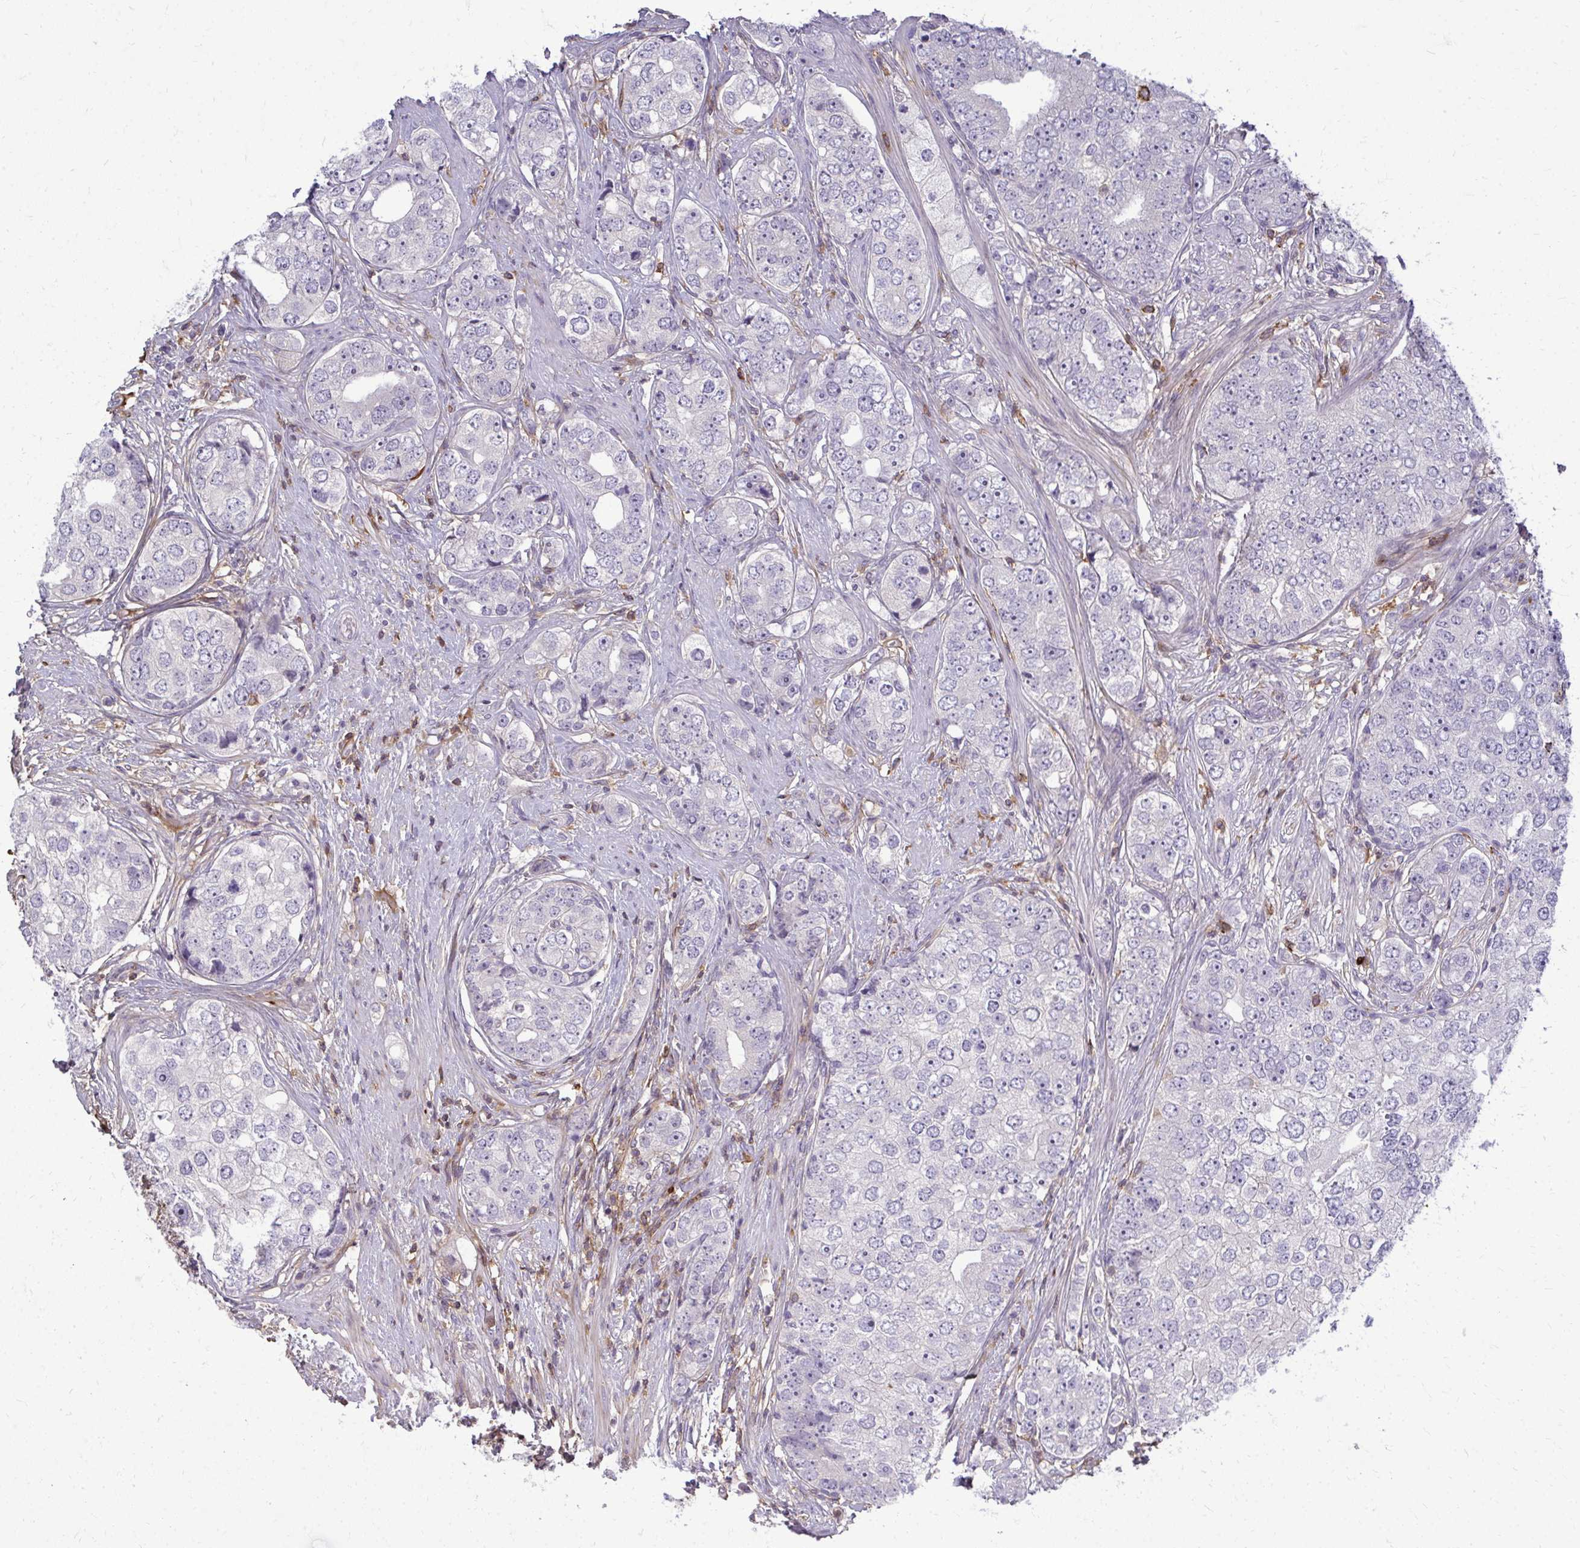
{"staining": {"intensity": "negative", "quantity": "none", "location": "none"}, "tissue": "prostate cancer", "cell_type": "Tumor cells", "image_type": "cancer", "snomed": [{"axis": "morphology", "description": "Adenocarcinoma, High grade"}, {"axis": "topography", "description": "Prostate"}], "caption": "High power microscopy histopathology image of an immunohistochemistry (IHC) image of prostate cancer (adenocarcinoma (high-grade)), revealing no significant positivity in tumor cells.", "gene": "AP5M1", "patient": {"sex": "male", "age": 60}}